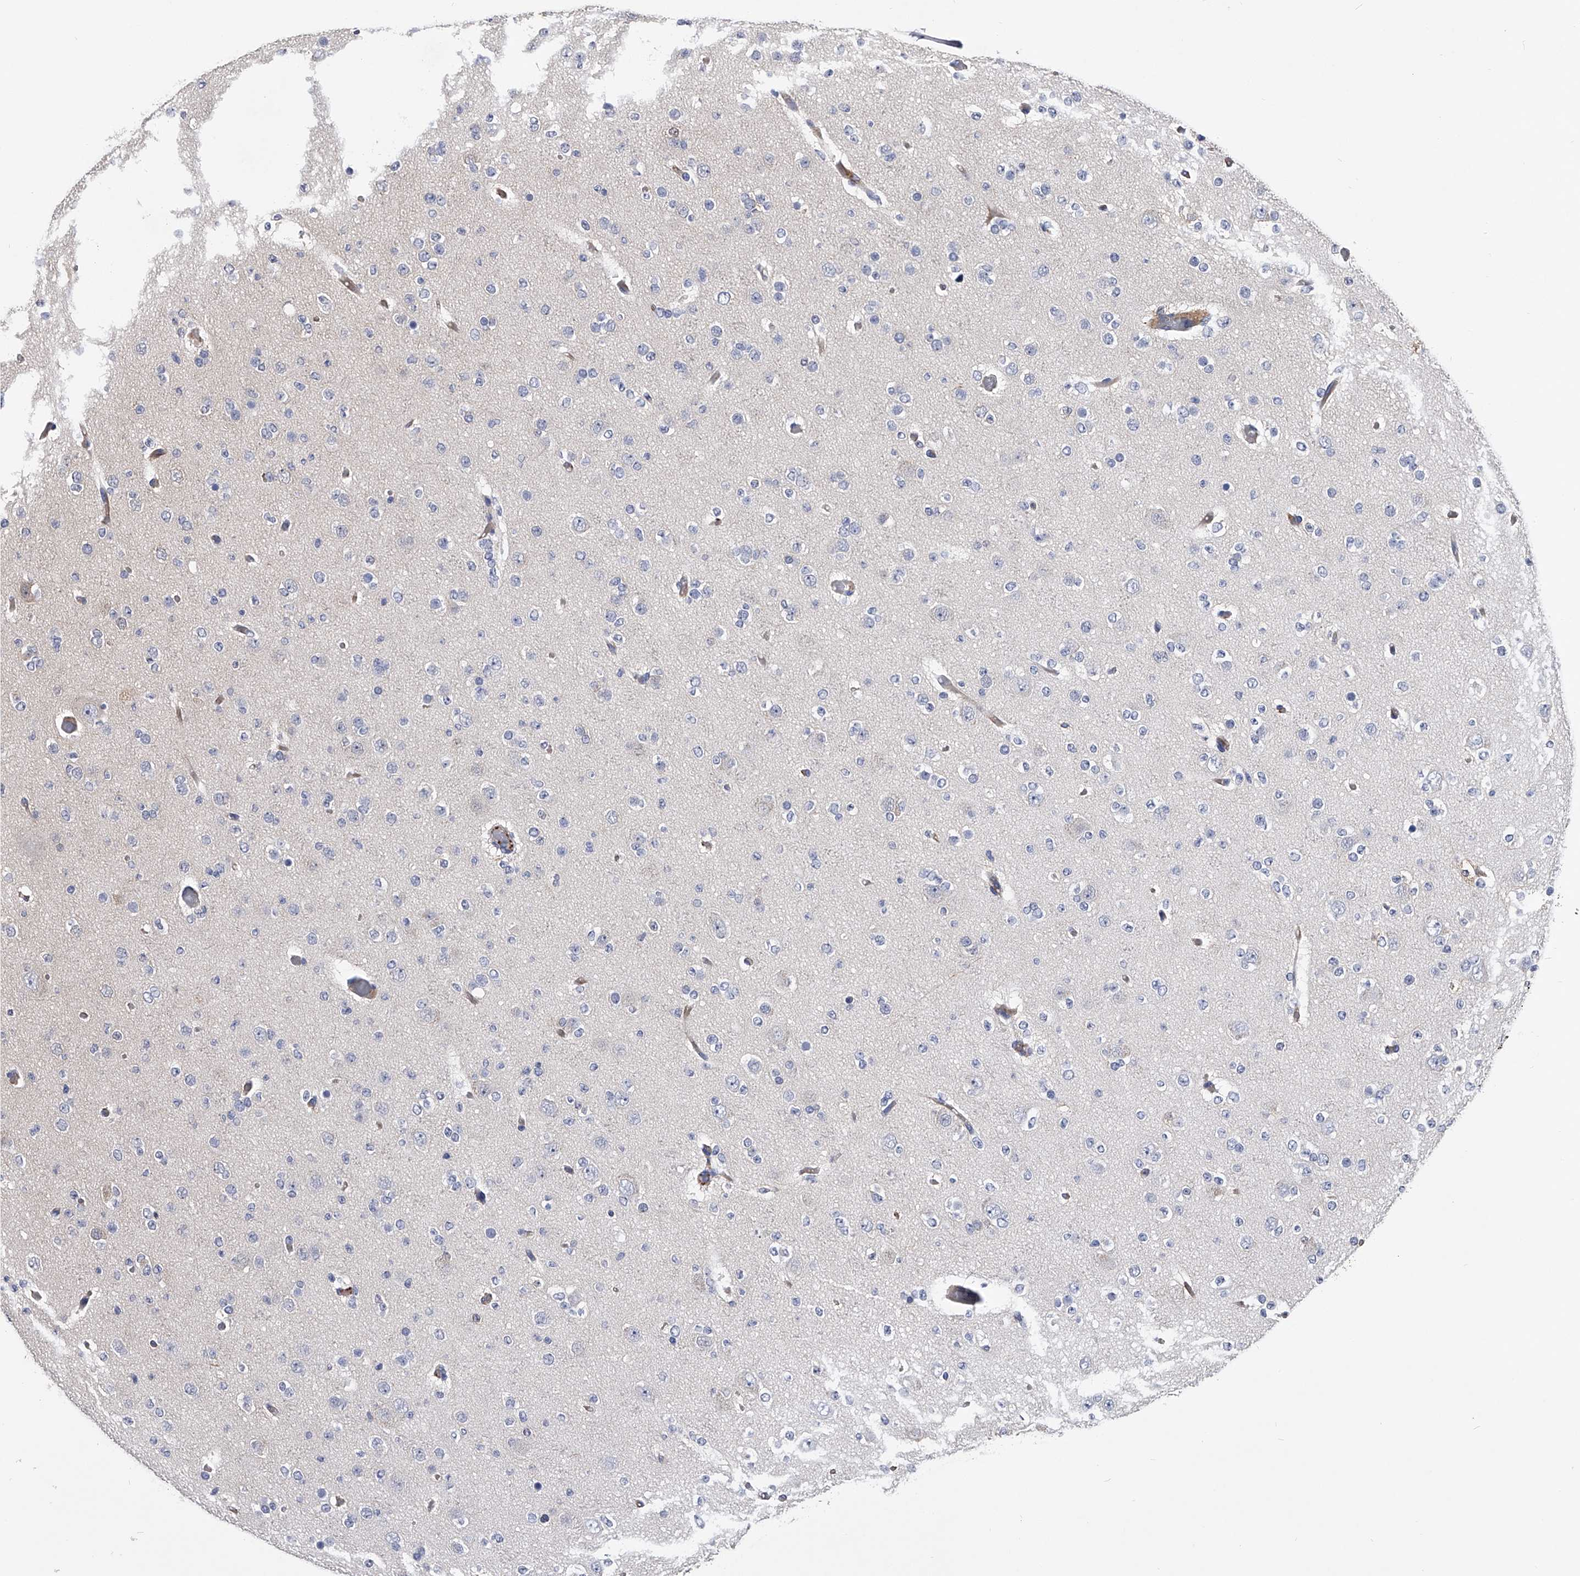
{"staining": {"intensity": "negative", "quantity": "none", "location": "none"}, "tissue": "glioma", "cell_type": "Tumor cells", "image_type": "cancer", "snomed": [{"axis": "morphology", "description": "Glioma, malignant, Low grade"}, {"axis": "topography", "description": "Brain"}], "caption": "Immunohistochemistry (IHC) micrograph of neoplastic tissue: human malignant glioma (low-grade) stained with DAB (3,3'-diaminobenzidine) exhibits no significant protein positivity in tumor cells.", "gene": "EFCAB7", "patient": {"sex": "female", "age": 22}}